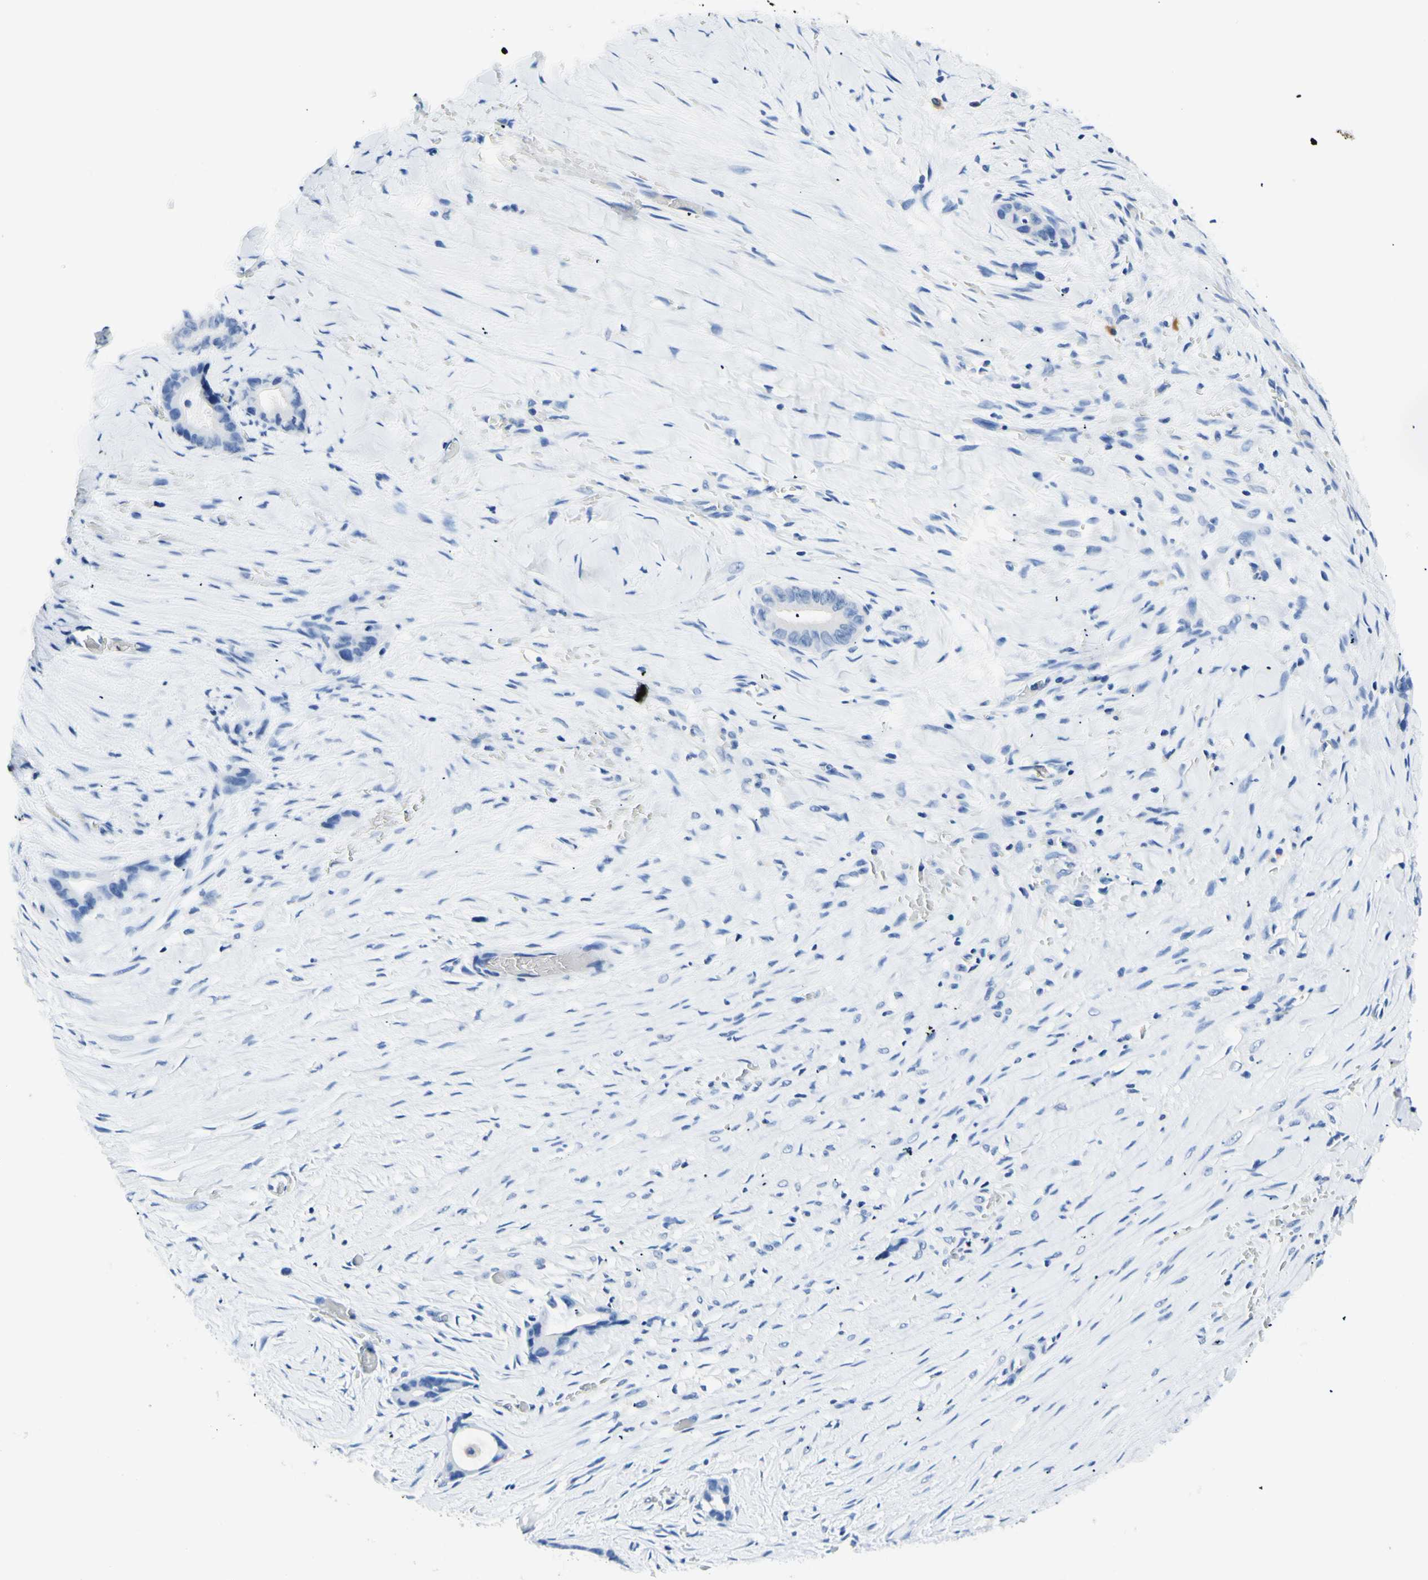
{"staining": {"intensity": "negative", "quantity": "none", "location": "none"}, "tissue": "liver cancer", "cell_type": "Tumor cells", "image_type": "cancer", "snomed": [{"axis": "morphology", "description": "Cholangiocarcinoma"}, {"axis": "topography", "description": "Liver"}], "caption": "The IHC photomicrograph has no significant staining in tumor cells of liver cancer (cholangiocarcinoma) tissue.", "gene": "HPCA", "patient": {"sex": "female", "age": 55}}